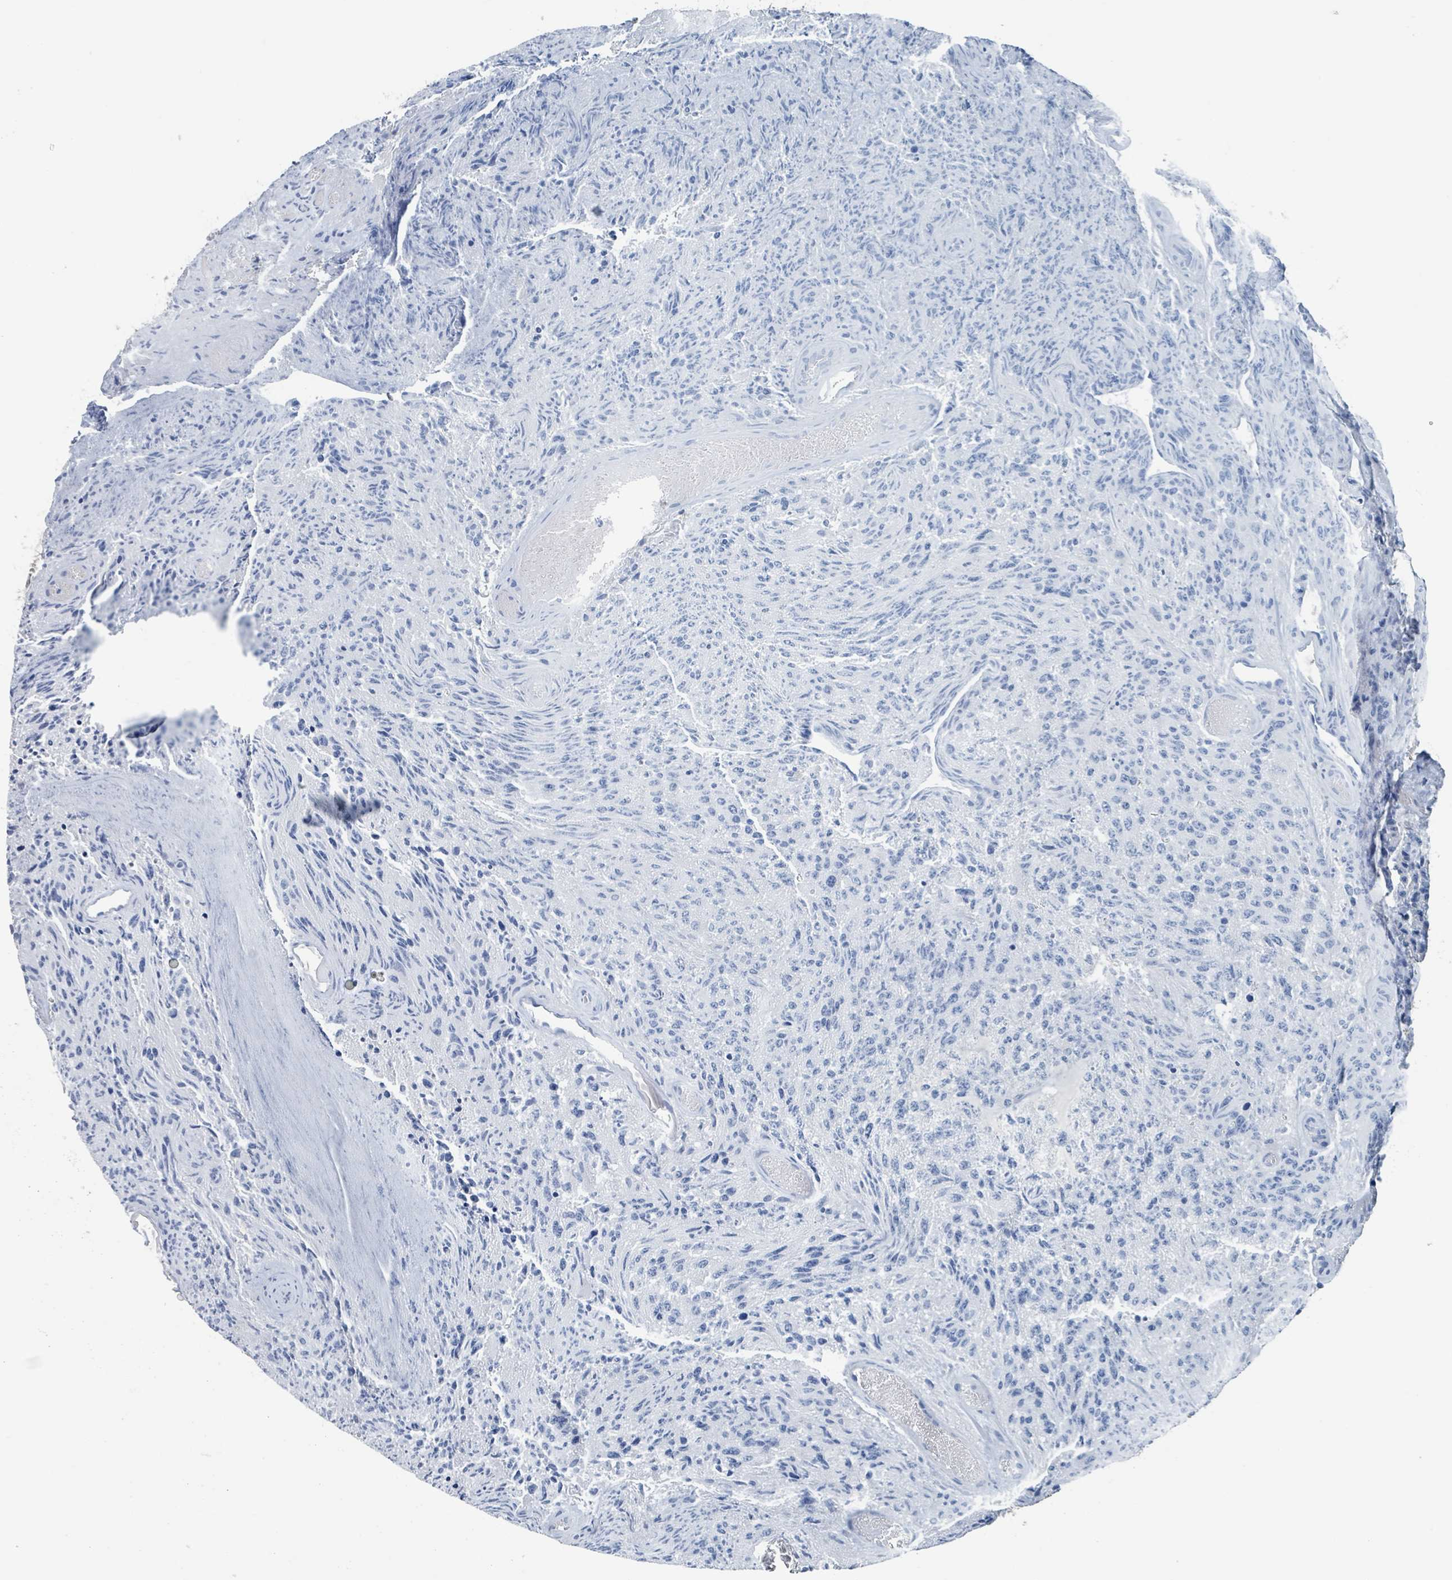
{"staining": {"intensity": "negative", "quantity": "none", "location": "none"}, "tissue": "glioma", "cell_type": "Tumor cells", "image_type": "cancer", "snomed": [{"axis": "morphology", "description": "Glioma, malignant, High grade"}, {"axis": "topography", "description": "Brain"}], "caption": "The histopathology image reveals no staining of tumor cells in glioma.", "gene": "ACBD4", "patient": {"sex": "male", "age": 36}}